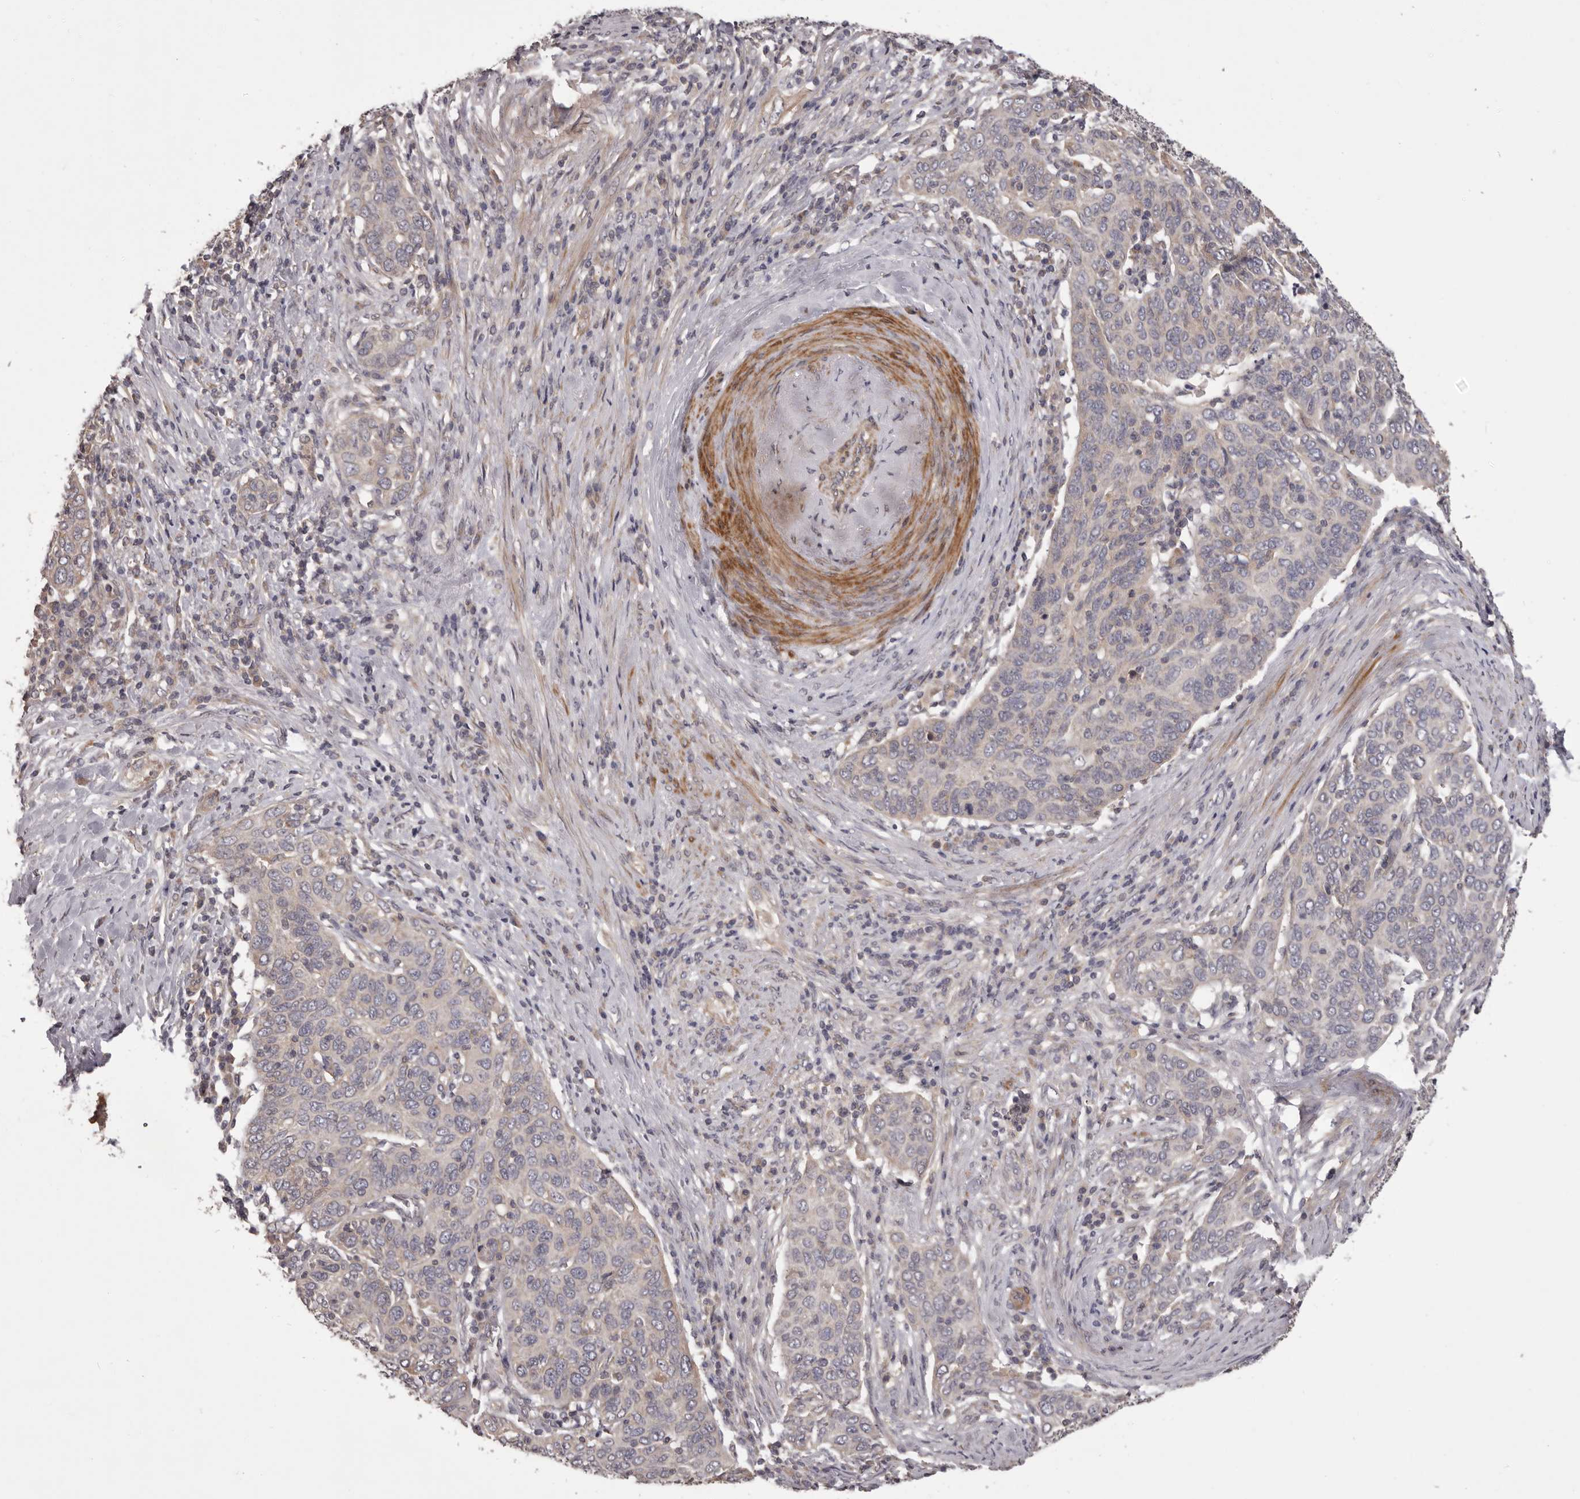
{"staining": {"intensity": "negative", "quantity": "none", "location": "none"}, "tissue": "cervical cancer", "cell_type": "Tumor cells", "image_type": "cancer", "snomed": [{"axis": "morphology", "description": "Squamous cell carcinoma, NOS"}, {"axis": "topography", "description": "Cervix"}], "caption": "Human squamous cell carcinoma (cervical) stained for a protein using immunohistochemistry (IHC) displays no positivity in tumor cells.", "gene": "HRH1", "patient": {"sex": "female", "age": 60}}